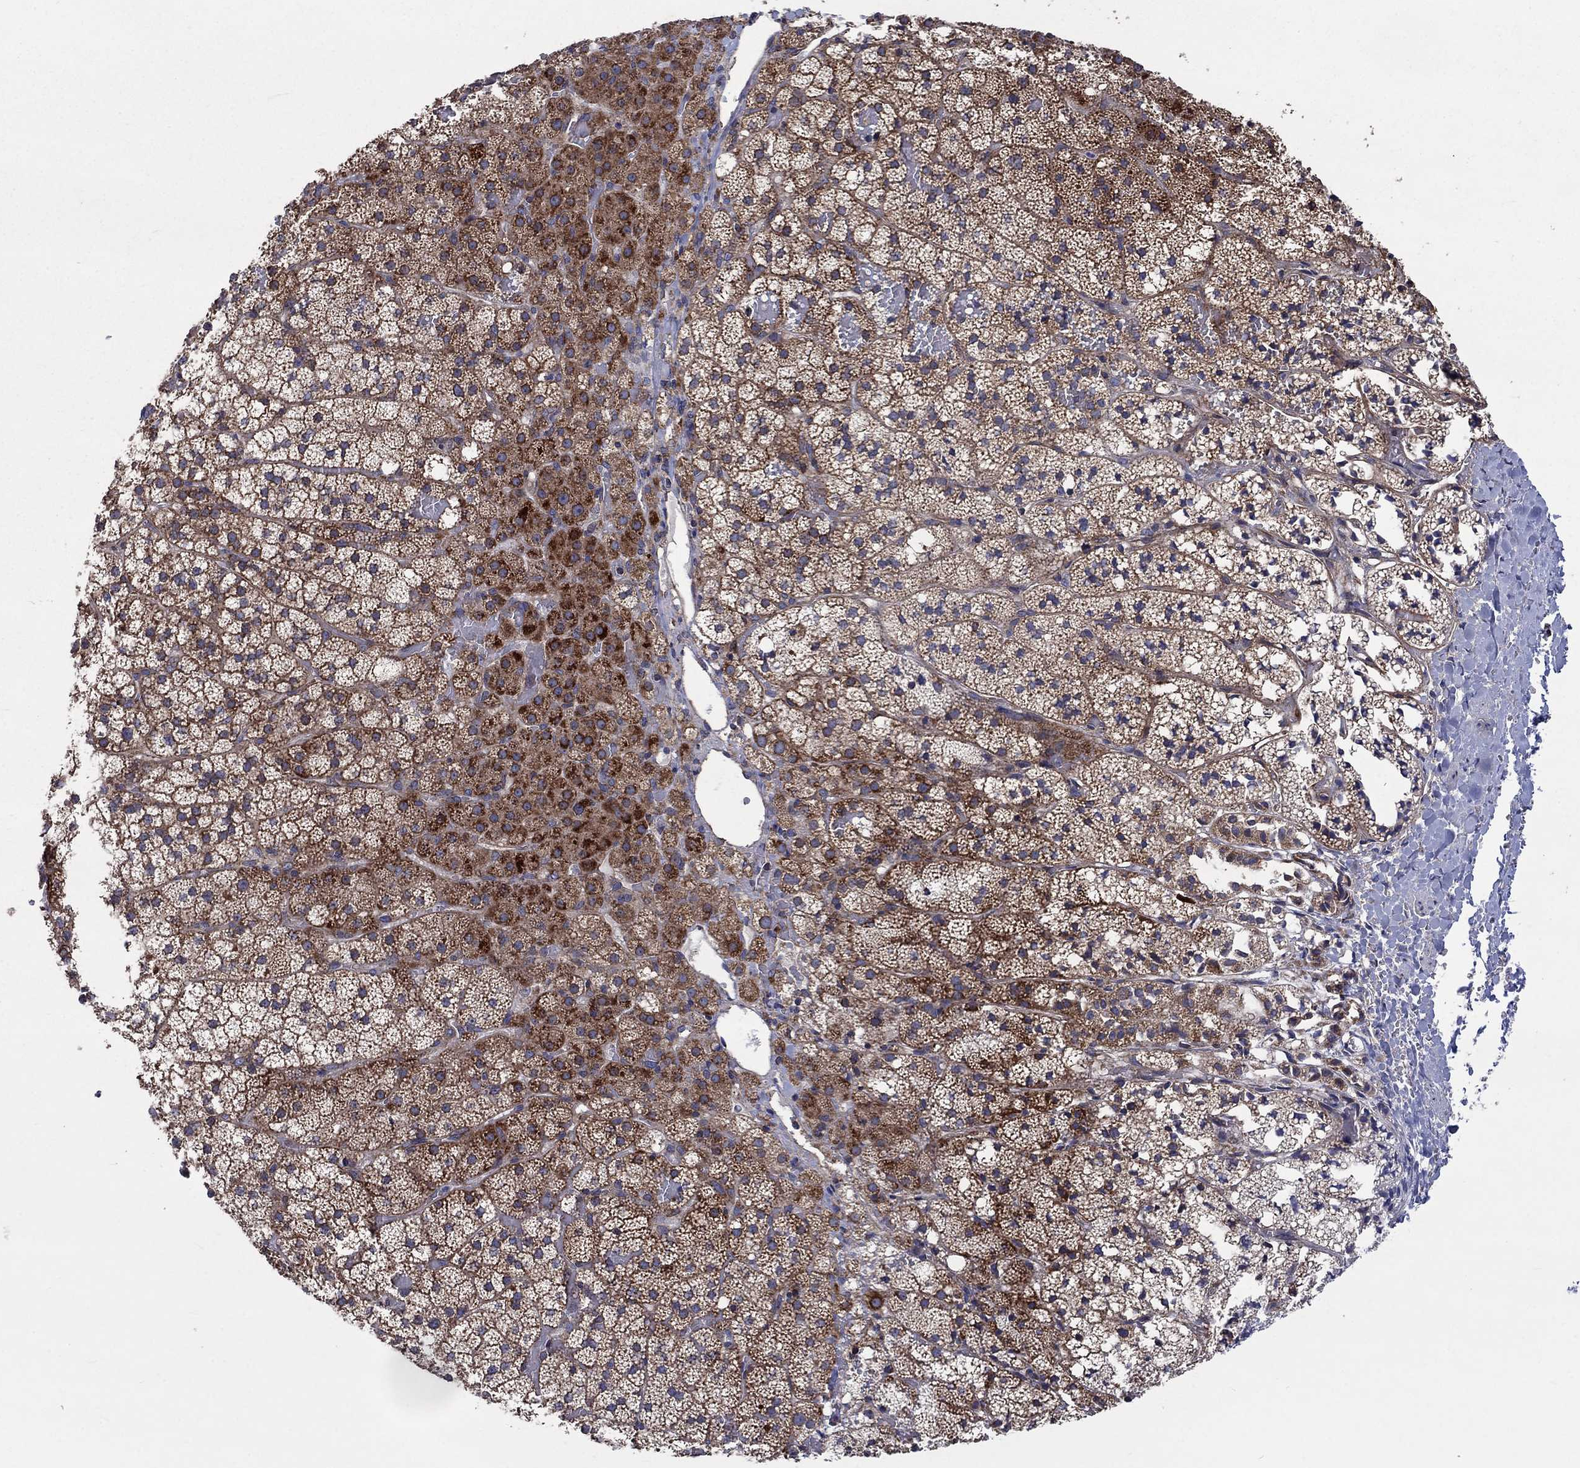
{"staining": {"intensity": "strong", "quantity": "25%-75%", "location": "cytoplasmic/membranous"}, "tissue": "adrenal gland", "cell_type": "Glandular cells", "image_type": "normal", "snomed": [{"axis": "morphology", "description": "Normal tissue, NOS"}, {"axis": "topography", "description": "Adrenal gland"}], "caption": "Immunohistochemical staining of normal adrenal gland exhibits 25%-75% levels of strong cytoplasmic/membranous protein positivity in about 25%-75% of glandular cells. (IHC, brightfield microscopy, high magnification).", "gene": "RPLP0", "patient": {"sex": "male", "age": 53}}